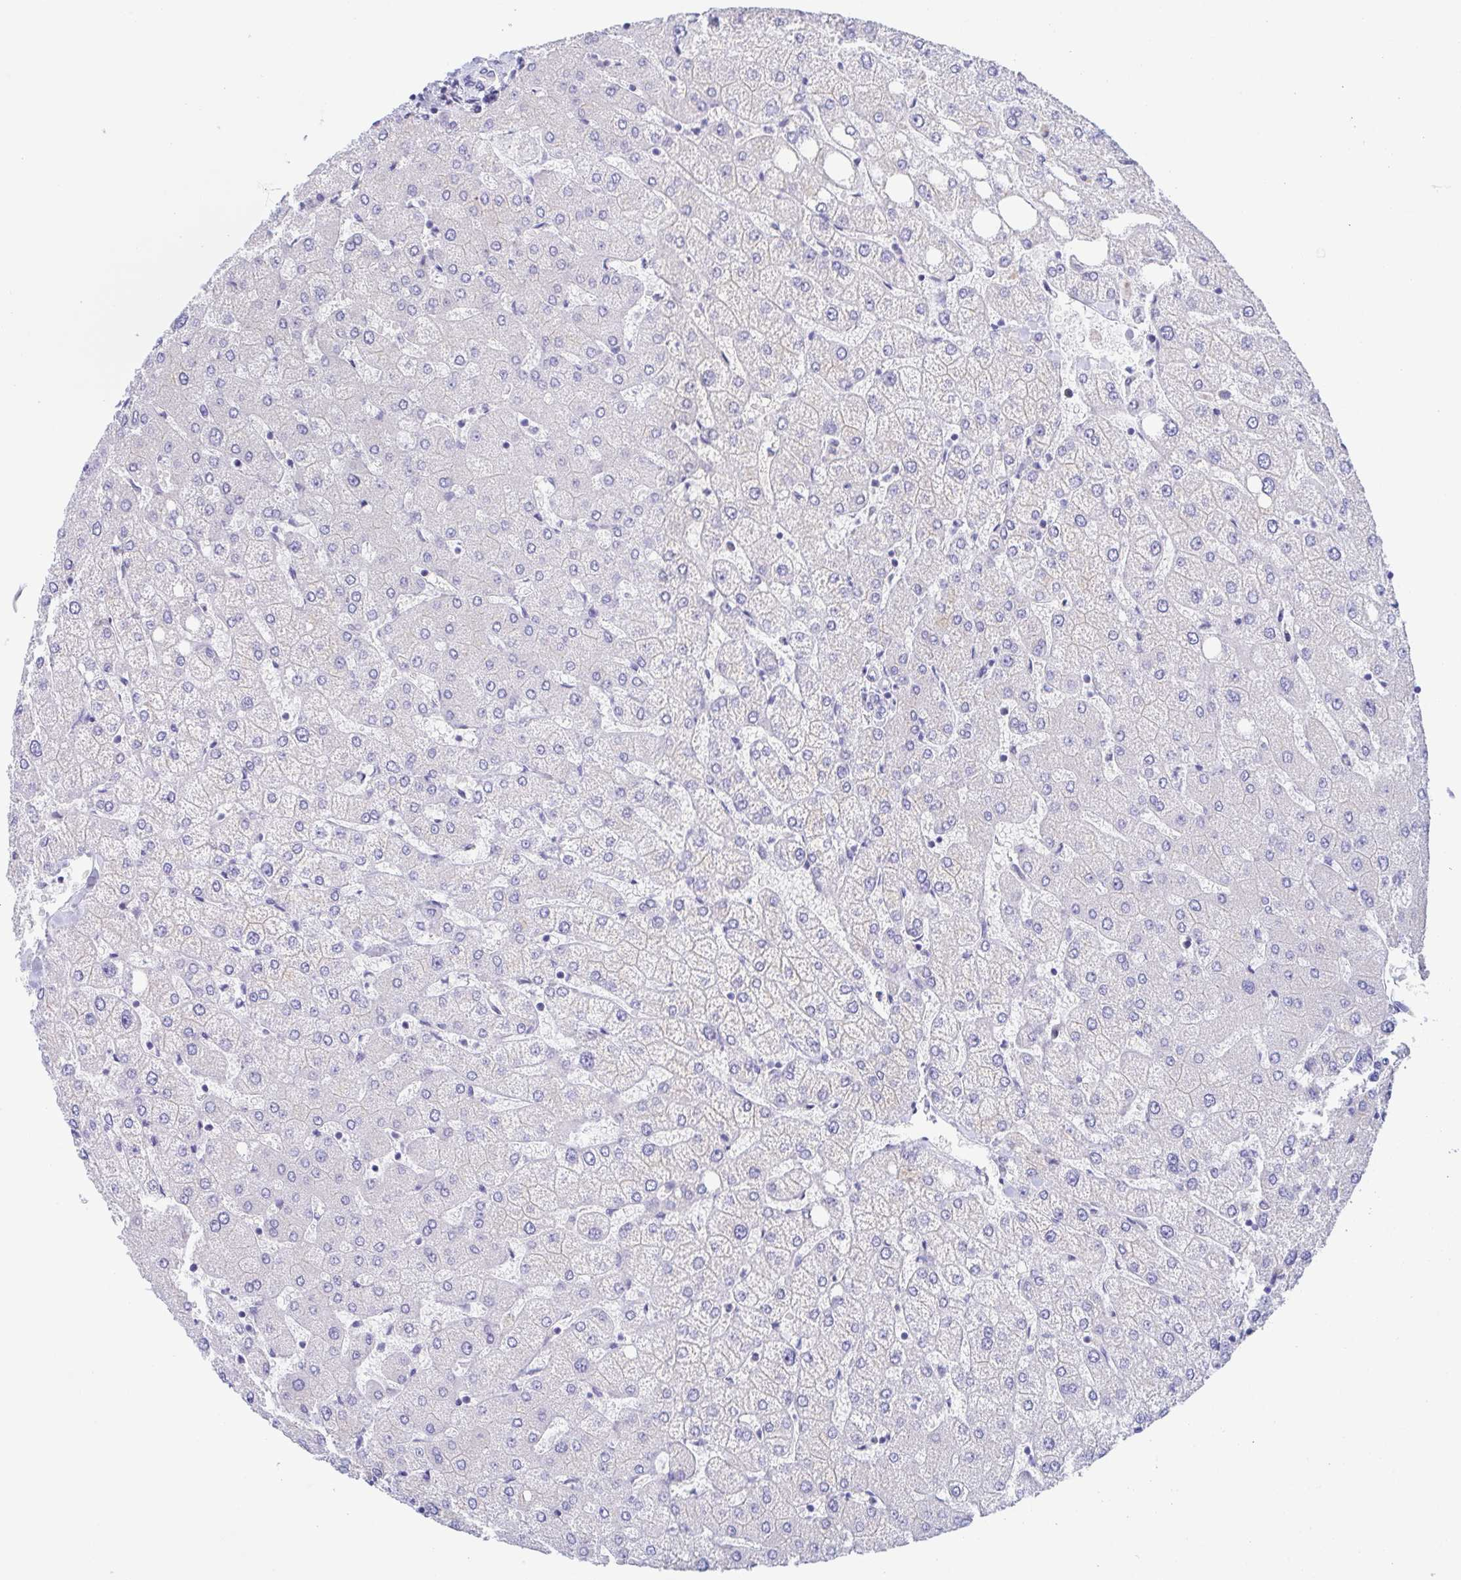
{"staining": {"intensity": "negative", "quantity": "none", "location": "none"}, "tissue": "liver", "cell_type": "Cholangiocytes", "image_type": "normal", "snomed": [{"axis": "morphology", "description": "Normal tissue, NOS"}, {"axis": "topography", "description": "Liver"}], "caption": "Liver was stained to show a protein in brown. There is no significant staining in cholangiocytes. Brightfield microscopy of immunohistochemistry stained with DAB (3,3'-diaminobenzidine) (brown) and hematoxylin (blue), captured at high magnification.", "gene": "TREH", "patient": {"sex": "female", "age": 54}}